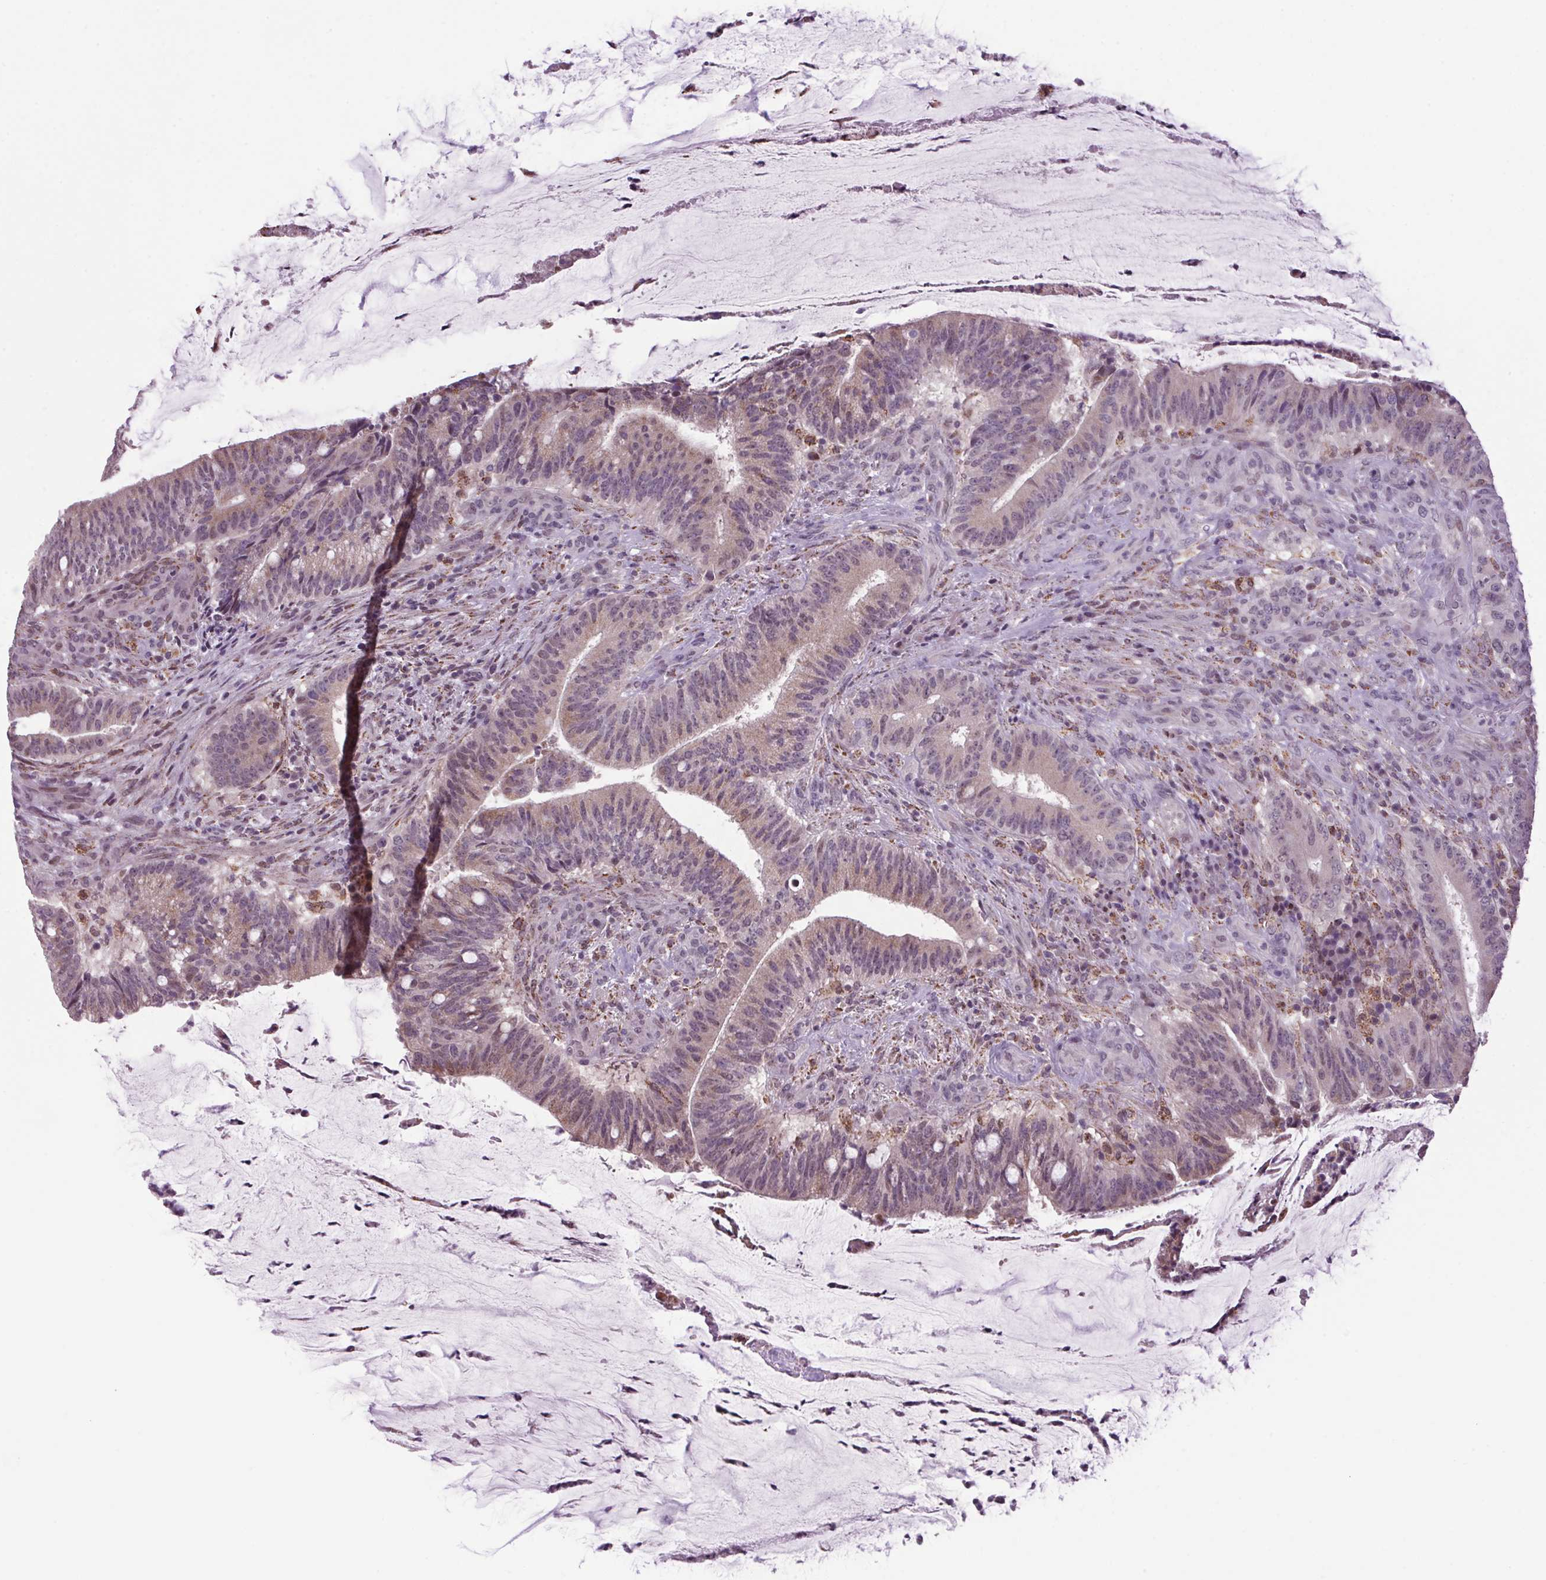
{"staining": {"intensity": "weak", "quantity": "<25%", "location": "cytoplasmic/membranous"}, "tissue": "colorectal cancer", "cell_type": "Tumor cells", "image_type": "cancer", "snomed": [{"axis": "morphology", "description": "Adenocarcinoma, NOS"}, {"axis": "topography", "description": "Colon"}], "caption": "A high-resolution histopathology image shows immunohistochemistry (IHC) staining of colorectal cancer (adenocarcinoma), which displays no significant expression in tumor cells.", "gene": "AKR1E2", "patient": {"sex": "female", "age": 43}}